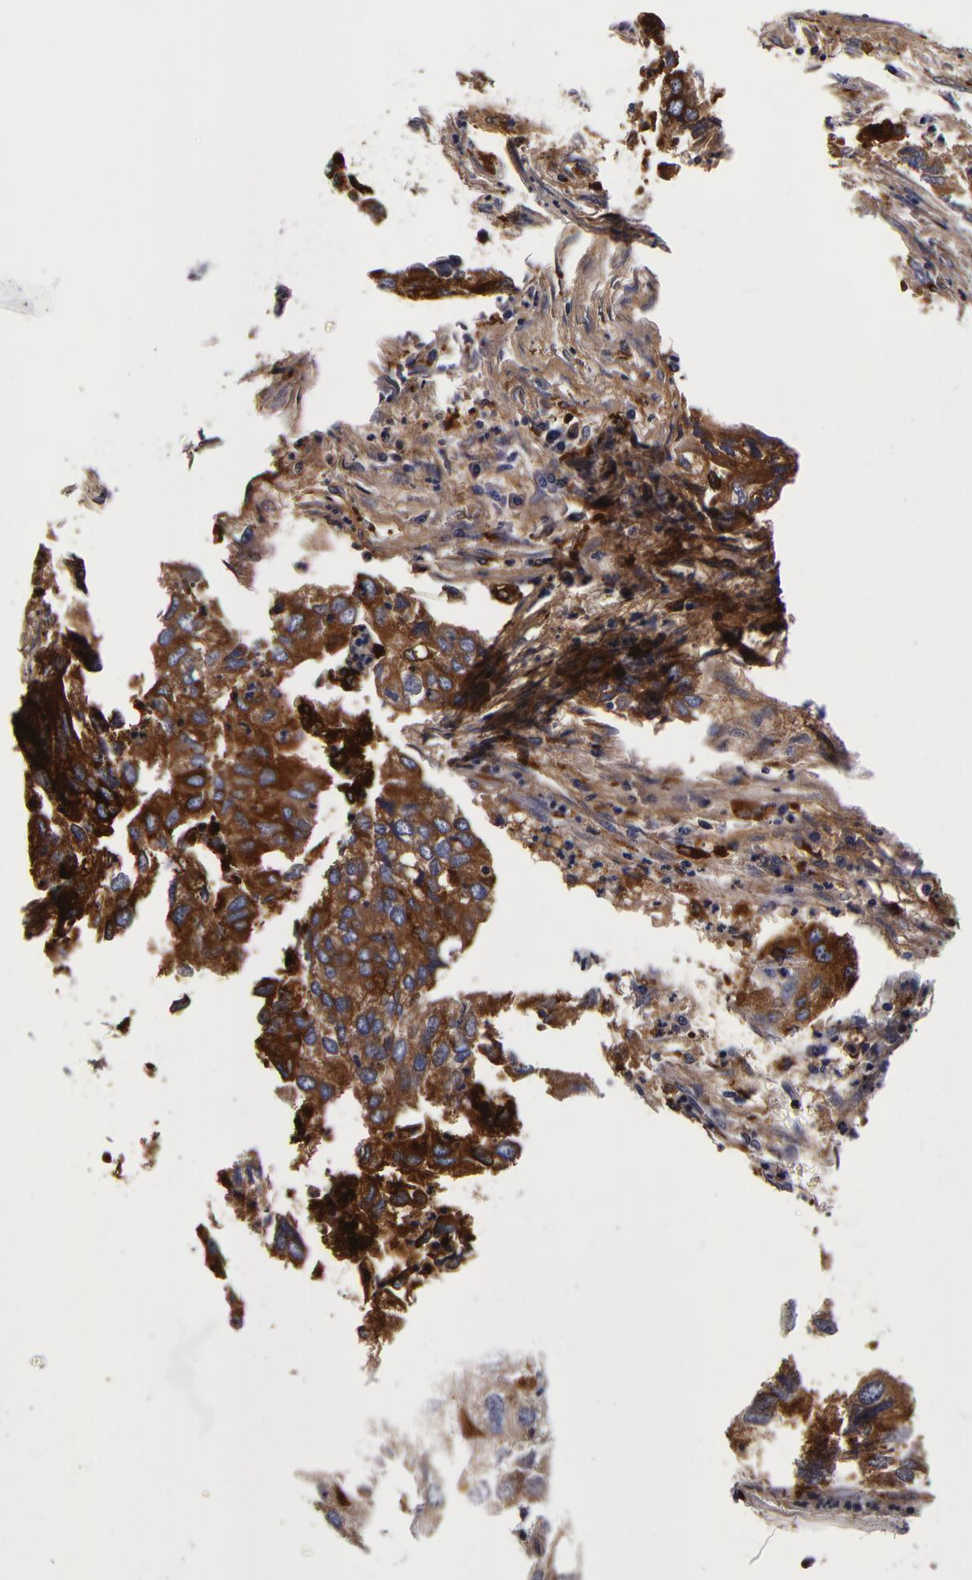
{"staining": {"intensity": "moderate", "quantity": "<25%", "location": "cytoplasmic/membranous"}, "tissue": "lung cancer", "cell_type": "Tumor cells", "image_type": "cancer", "snomed": [{"axis": "morphology", "description": "Adenocarcinoma, NOS"}, {"axis": "topography", "description": "Lung"}], "caption": "Immunohistochemical staining of lung cancer displays low levels of moderate cytoplasmic/membranous protein expression in approximately <25% of tumor cells. The staining was performed using DAB (3,3'-diaminobenzidine), with brown indicating positive protein expression. Nuclei are stained blue with hematoxylin.", "gene": "LGALS3BP", "patient": {"sex": "male", "age": 48}}